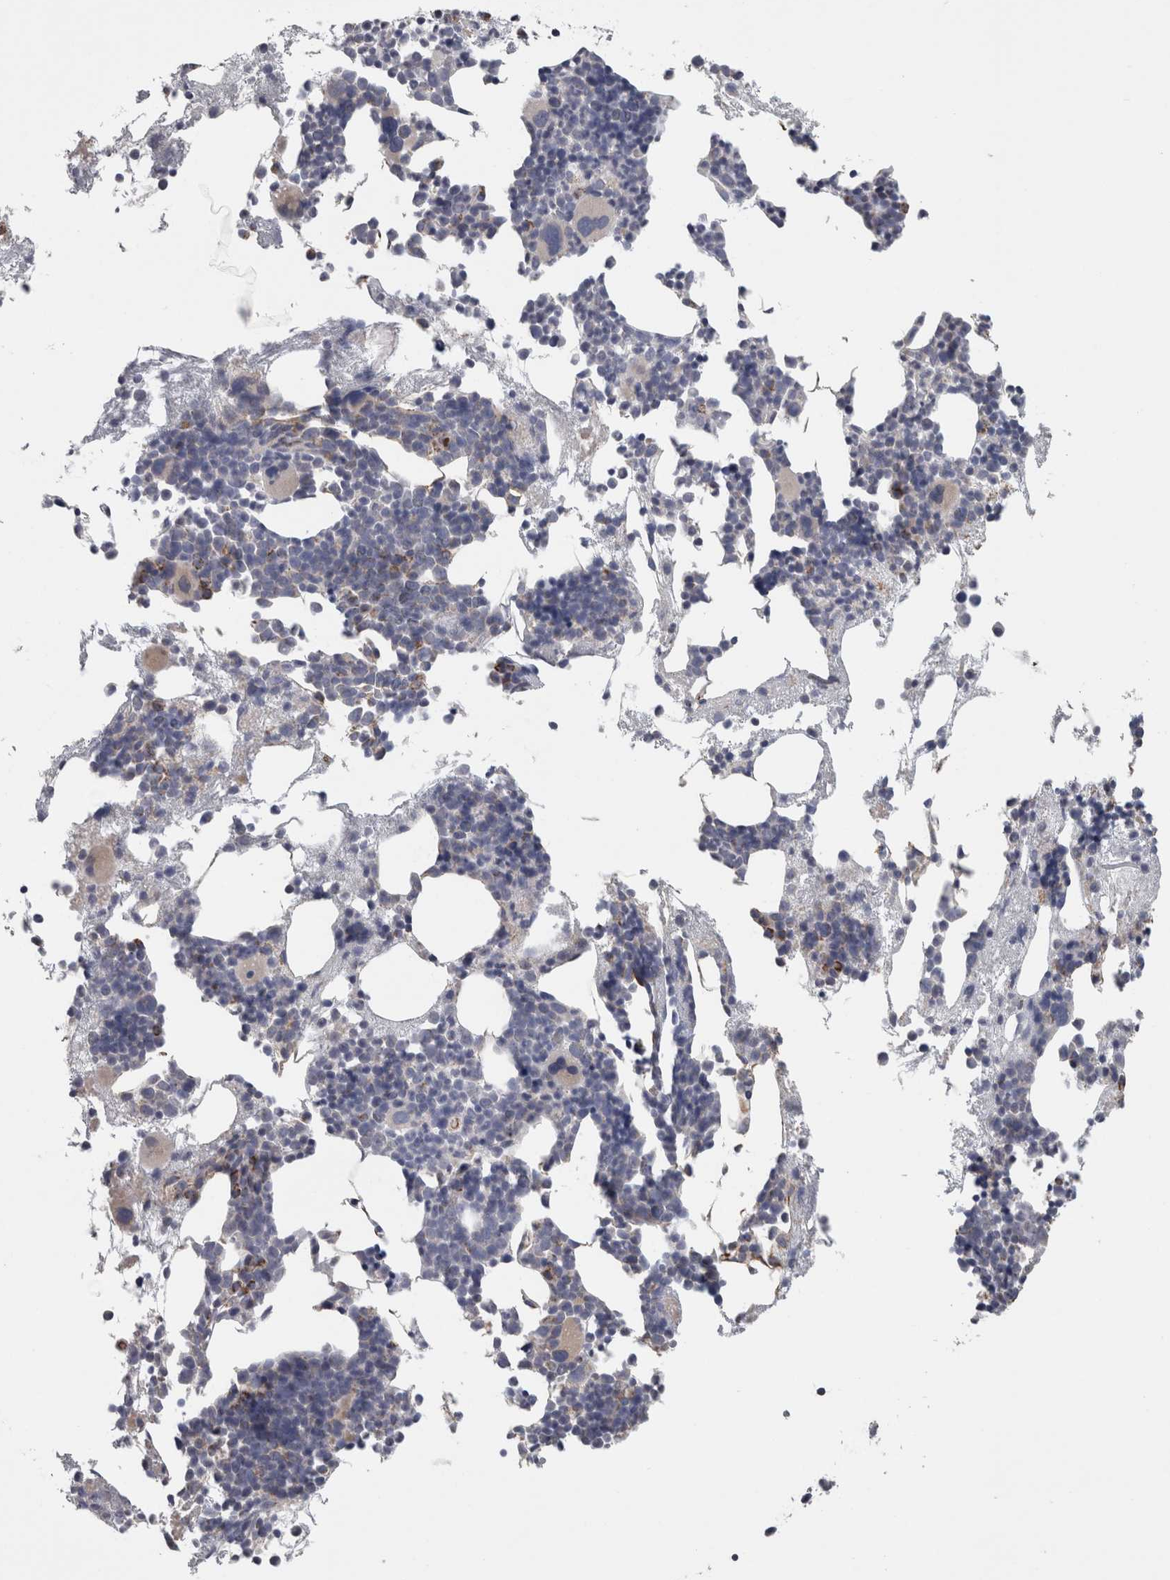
{"staining": {"intensity": "weak", "quantity": "<25%", "location": "cytoplasmic/membranous"}, "tissue": "bone marrow", "cell_type": "Hematopoietic cells", "image_type": "normal", "snomed": [{"axis": "morphology", "description": "Normal tissue, NOS"}, {"axis": "morphology", "description": "Inflammation, NOS"}, {"axis": "topography", "description": "Bone marrow"}], "caption": "The photomicrograph exhibits no staining of hematopoietic cells in benign bone marrow.", "gene": "TCAP", "patient": {"sex": "female", "age": 81}}